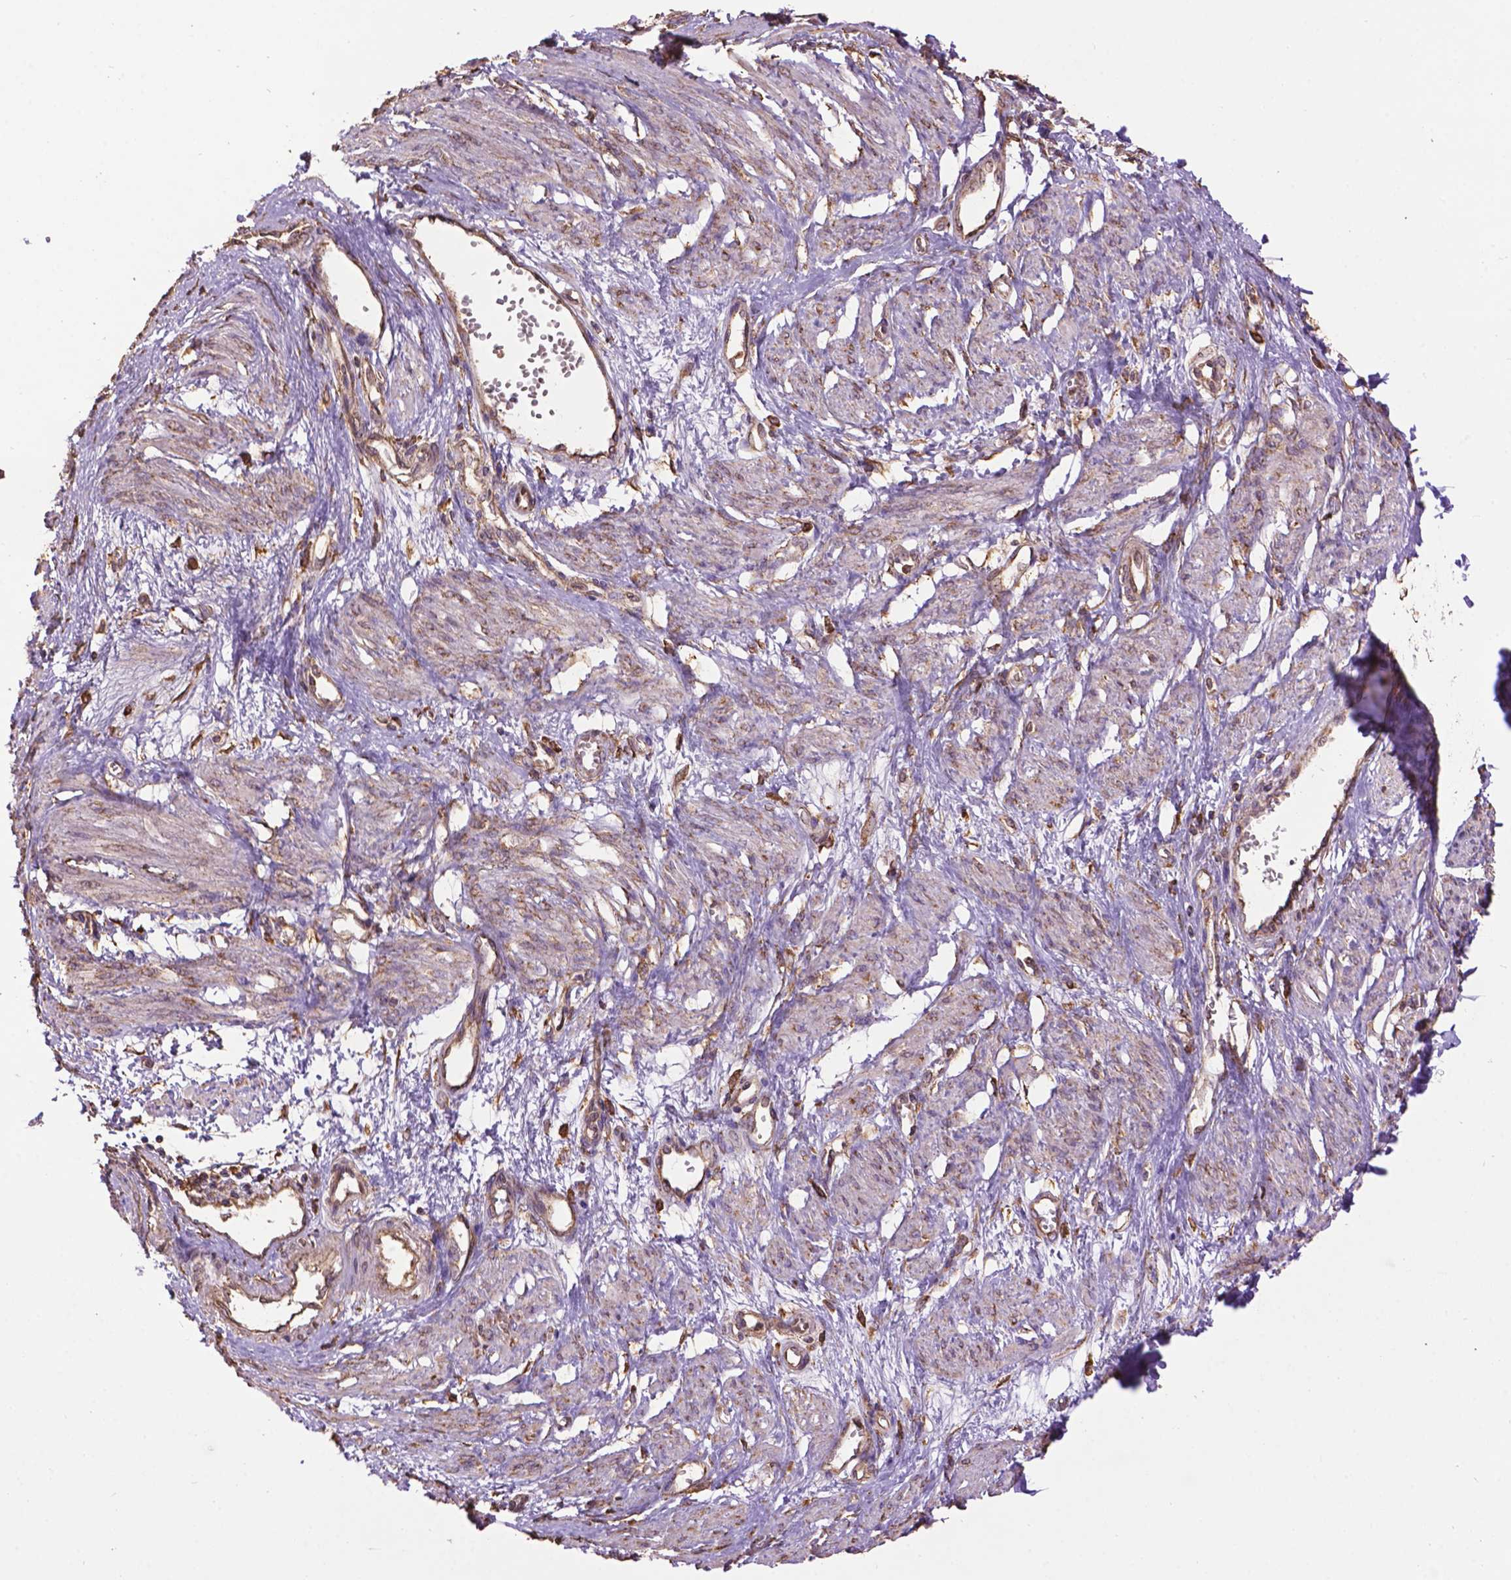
{"staining": {"intensity": "weak", "quantity": "25%-75%", "location": "cytoplasmic/membranous"}, "tissue": "smooth muscle", "cell_type": "Smooth muscle cells", "image_type": "normal", "snomed": [{"axis": "morphology", "description": "Normal tissue, NOS"}, {"axis": "topography", "description": "Smooth muscle"}, {"axis": "topography", "description": "Uterus"}], "caption": "IHC of unremarkable human smooth muscle reveals low levels of weak cytoplasmic/membranous positivity in about 25%-75% of smooth muscle cells. Using DAB (brown) and hematoxylin (blue) stains, captured at high magnification using brightfield microscopy.", "gene": "PPP2R5E", "patient": {"sex": "female", "age": 39}}